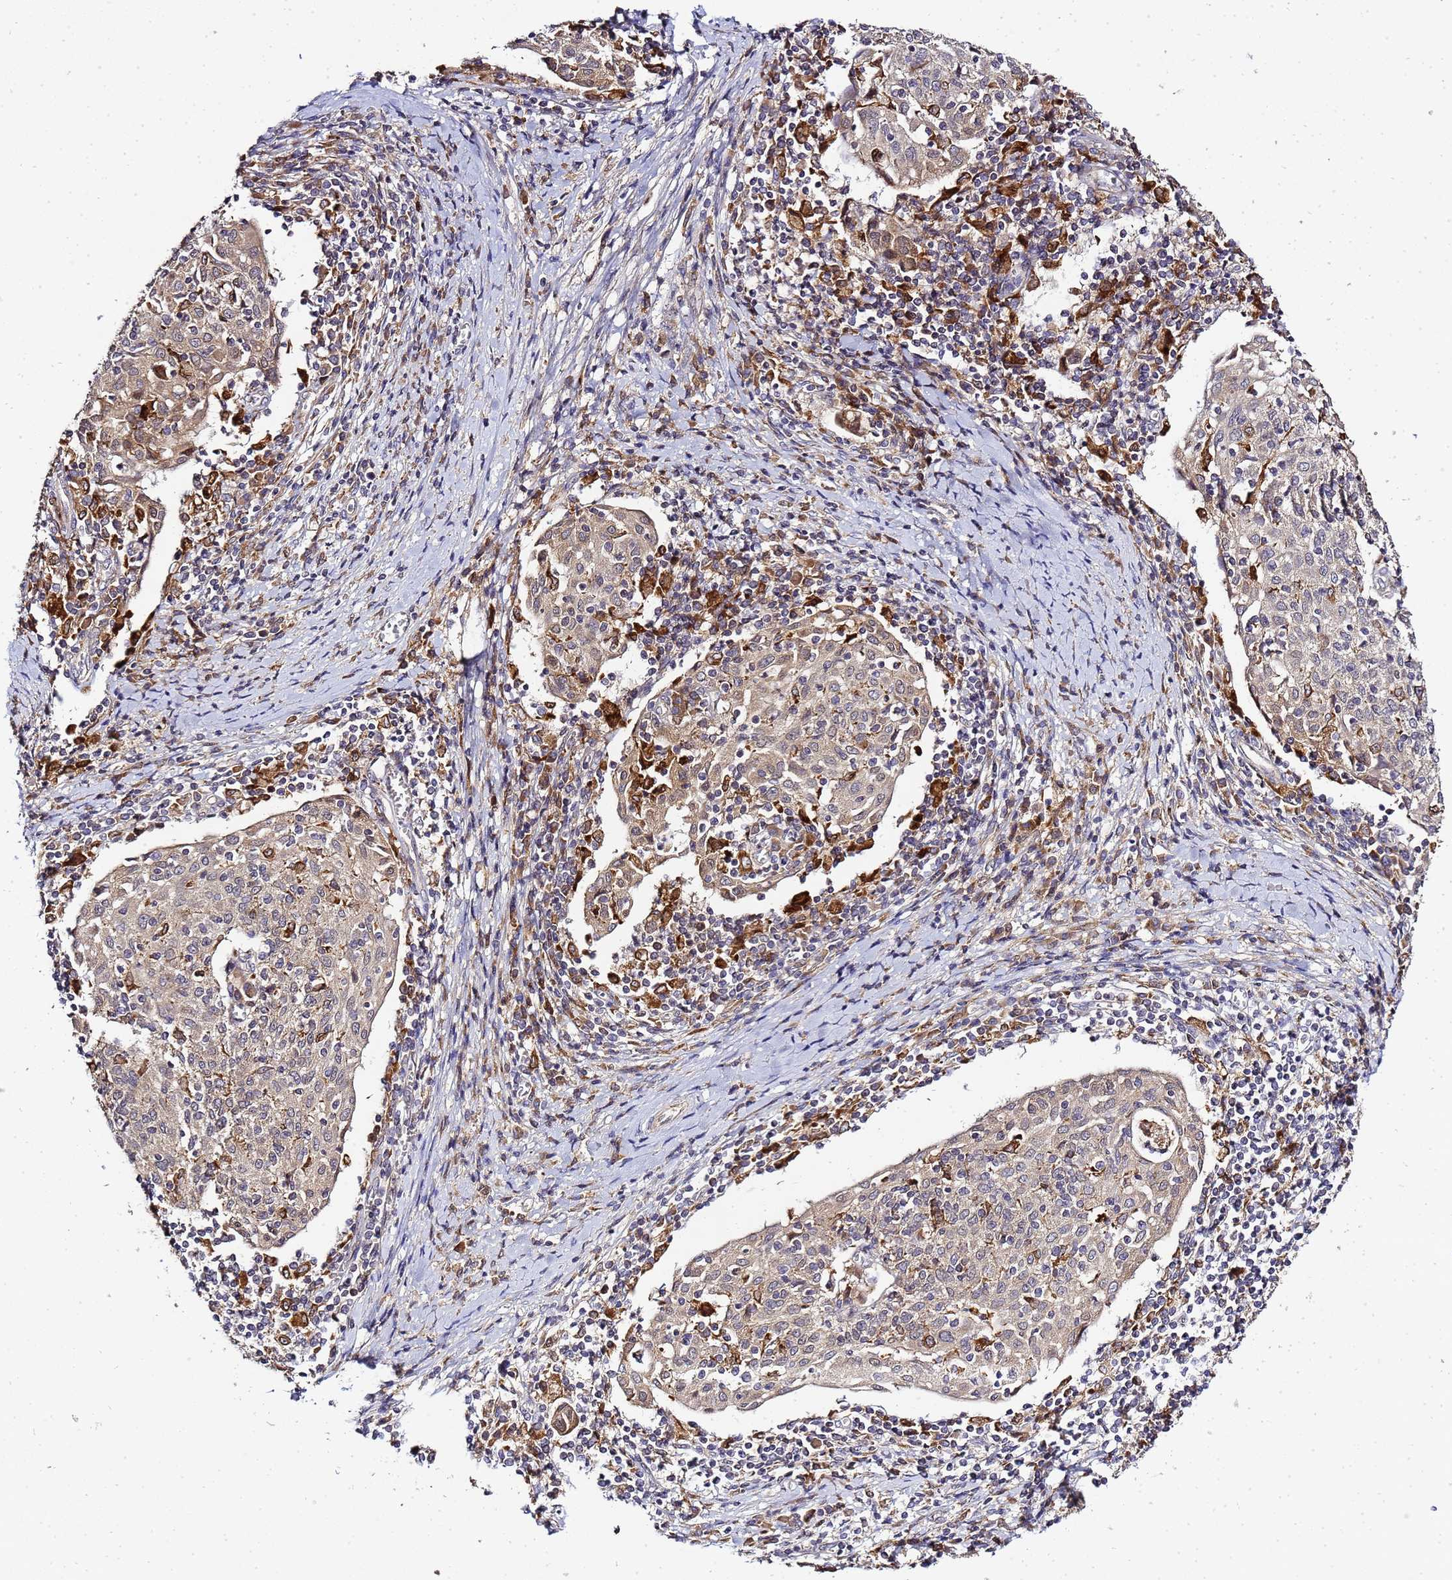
{"staining": {"intensity": "weak", "quantity": ">75%", "location": "cytoplasmic/membranous"}, "tissue": "cervical cancer", "cell_type": "Tumor cells", "image_type": "cancer", "snomed": [{"axis": "morphology", "description": "Squamous cell carcinoma, NOS"}, {"axis": "topography", "description": "Cervix"}], "caption": "Protein positivity by immunohistochemistry reveals weak cytoplasmic/membranous expression in approximately >75% of tumor cells in cervical cancer (squamous cell carcinoma).", "gene": "ADPGK", "patient": {"sex": "female", "age": 52}}